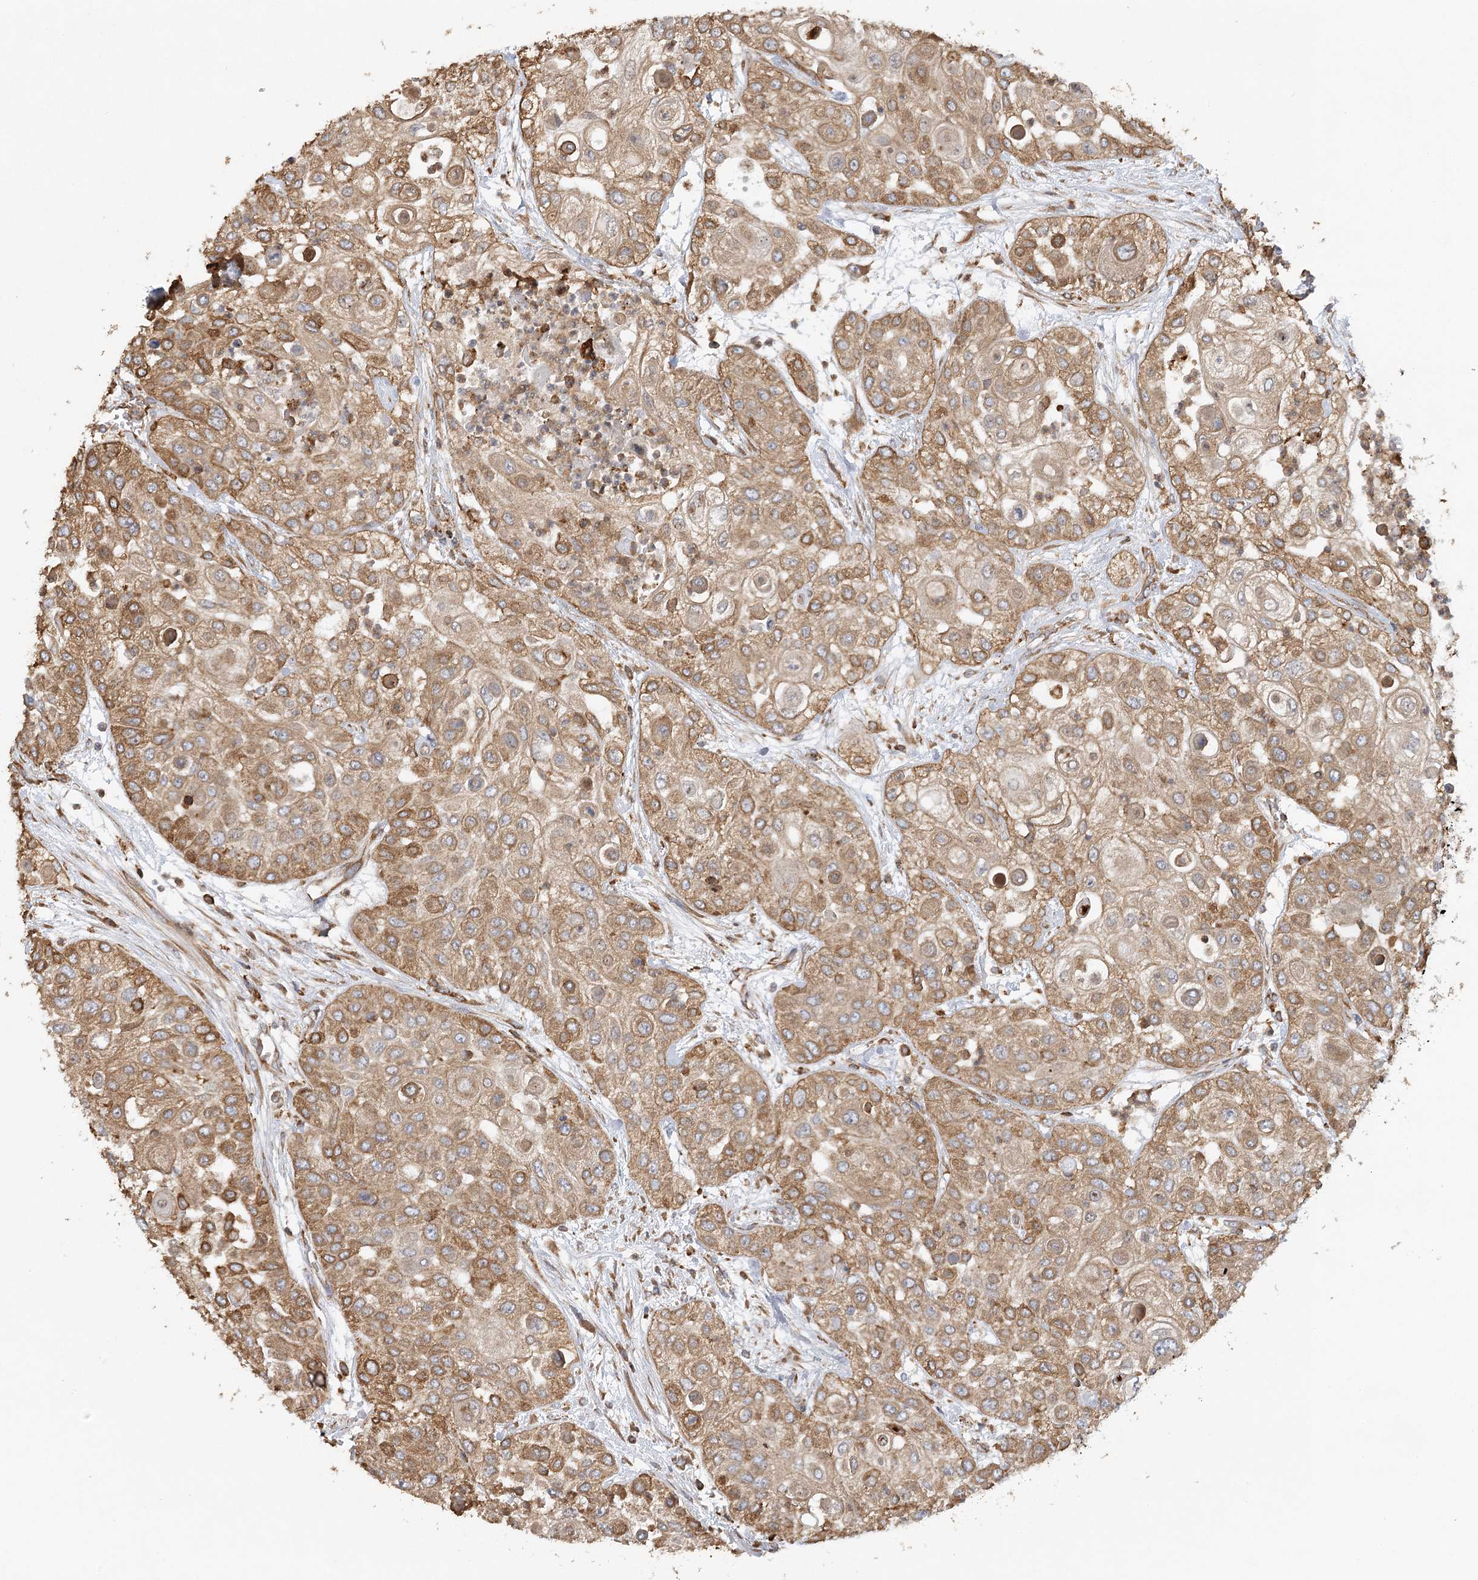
{"staining": {"intensity": "moderate", "quantity": ">75%", "location": "cytoplasmic/membranous"}, "tissue": "urothelial cancer", "cell_type": "Tumor cells", "image_type": "cancer", "snomed": [{"axis": "morphology", "description": "Urothelial carcinoma, High grade"}, {"axis": "topography", "description": "Urinary bladder"}], "caption": "A brown stain shows moderate cytoplasmic/membranous positivity of a protein in human urothelial carcinoma (high-grade) tumor cells.", "gene": "ACAP2", "patient": {"sex": "female", "age": 79}}